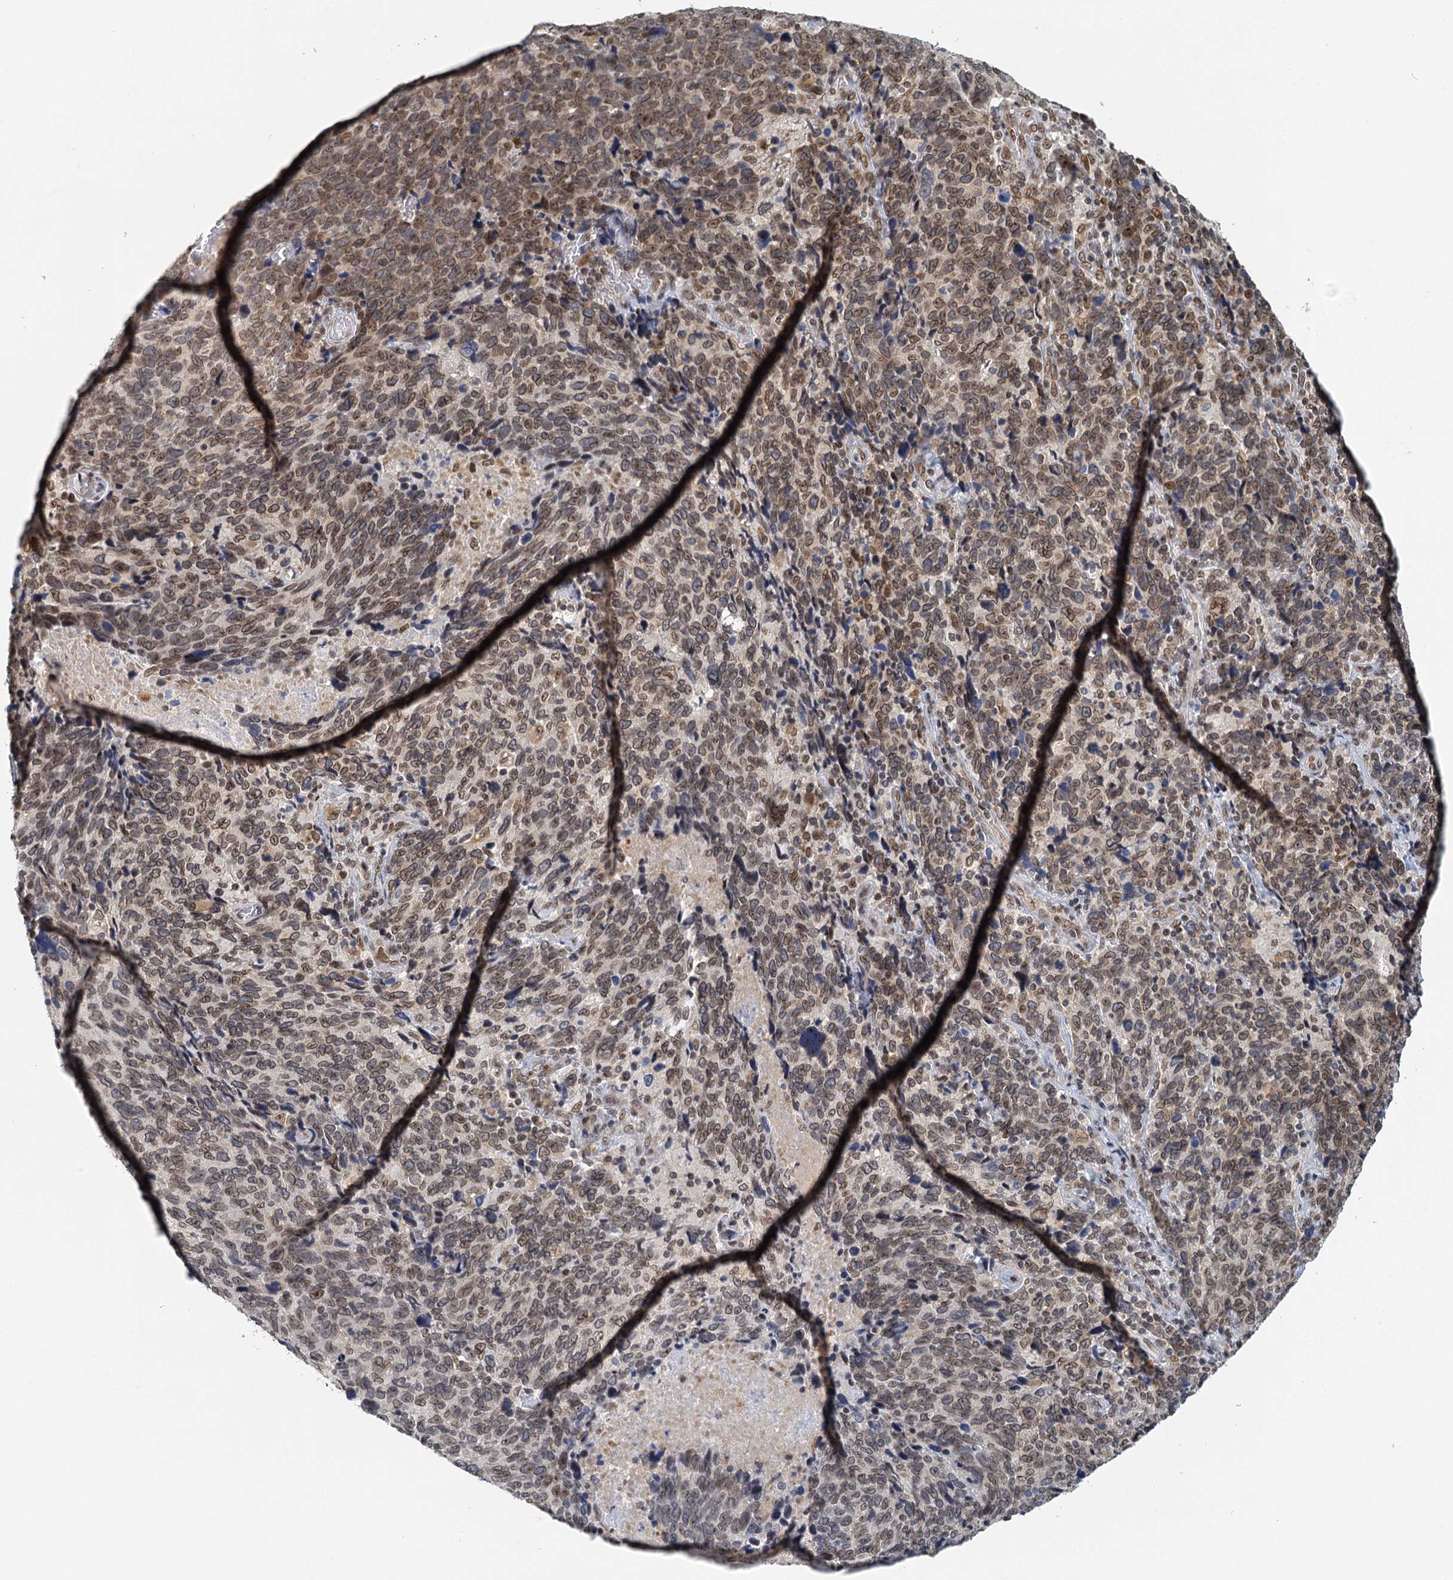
{"staining": {"intensity": "weak", "quantity": "25%-75%", "location": "nuclear"}, "tissue": "cervical cancer", "cell_type": "Tumor cells", "image_type": "cancer", "snomed": [{"axis": "morphology", "description": "Squamous cell carcinoma, NOS"}, {"axis": "topography", "description": "Cervix"}], "caption": "Weak nuclear protein expression is seen in approximately 25%-75% of tumor cells in cervical cancer.", "gene": "TREX1", "patient": {"sex": "female", "age": 41}}